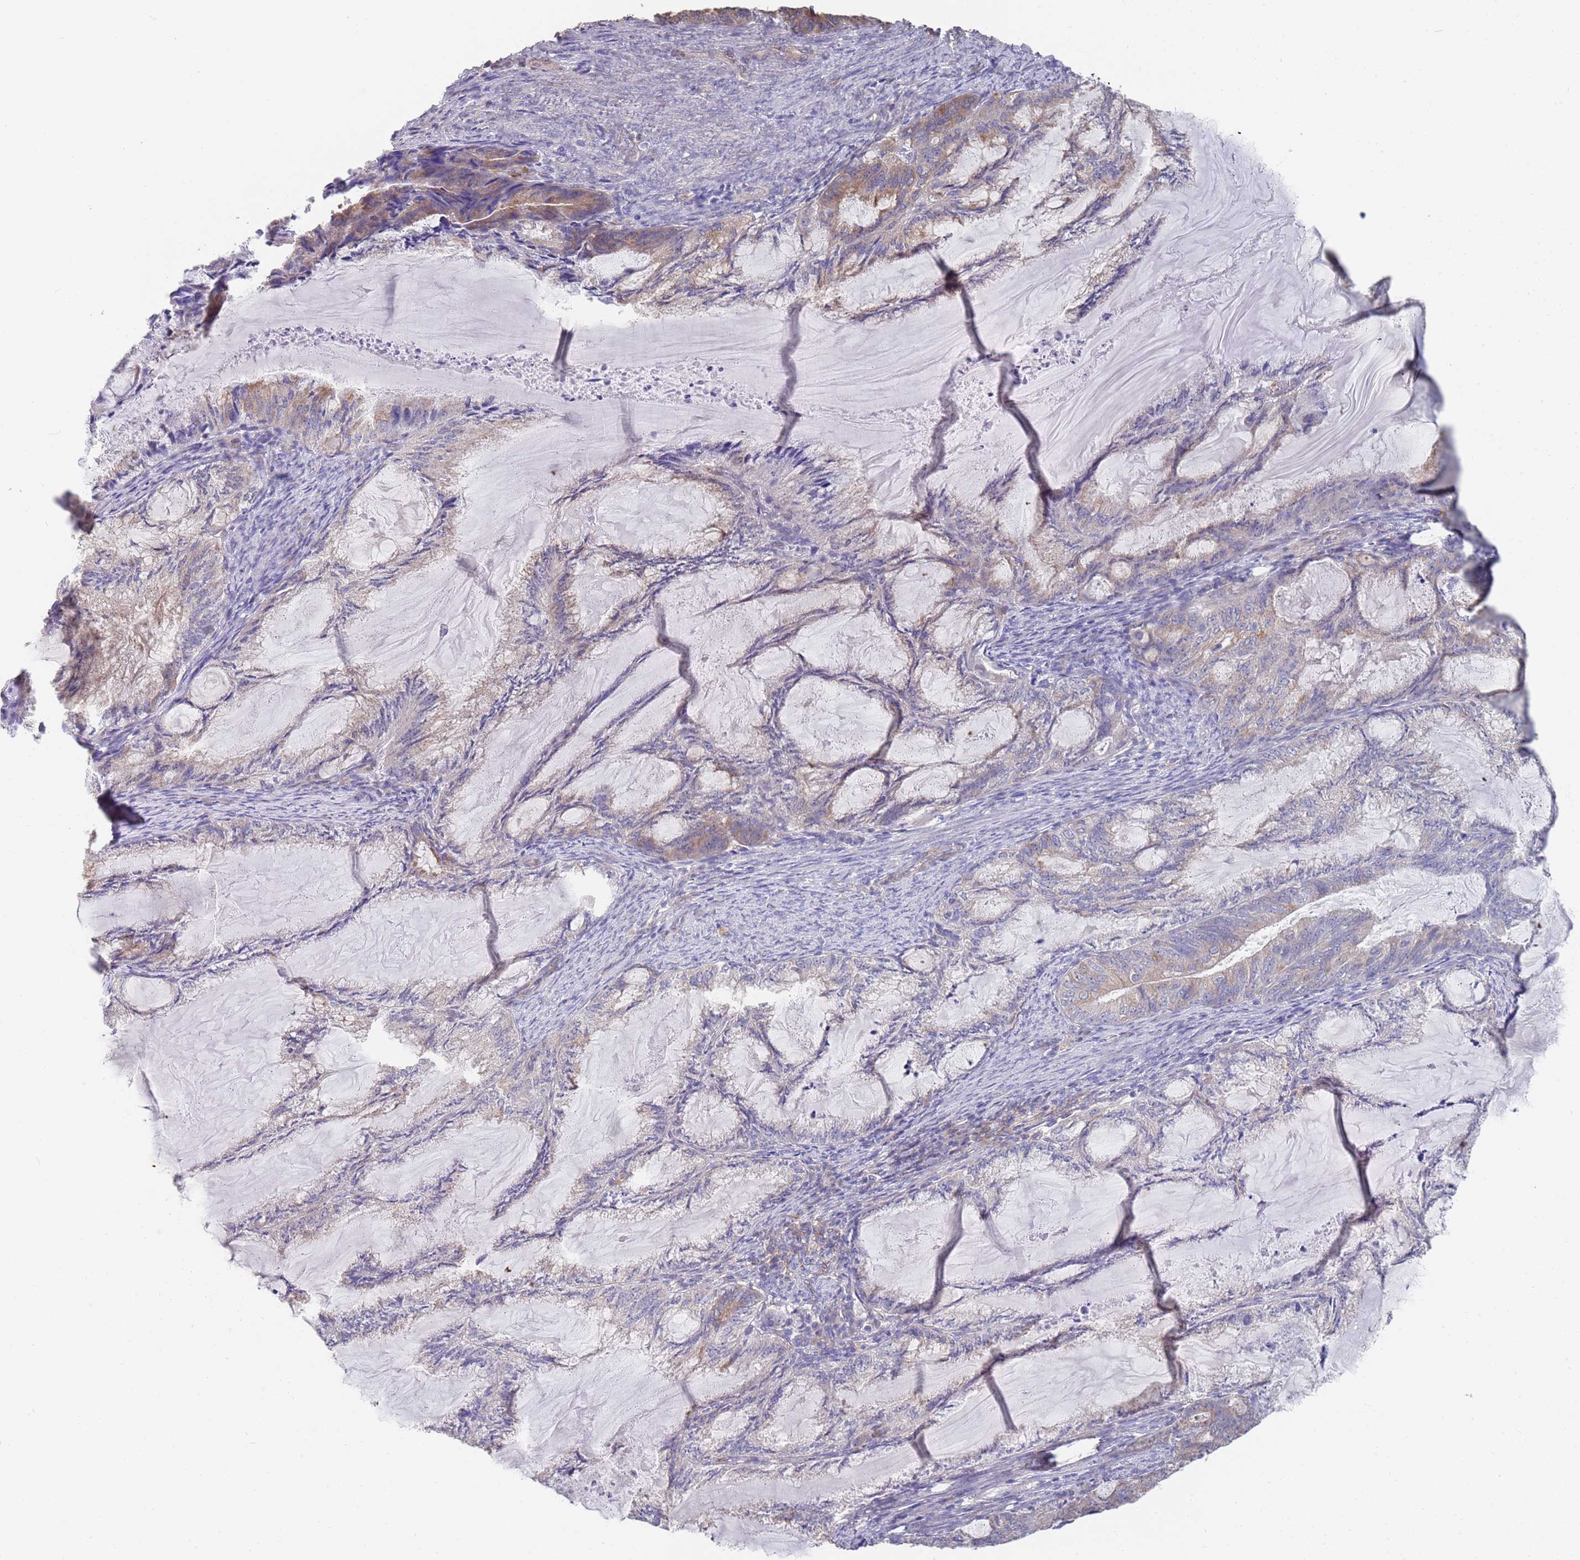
{"staining": {"intensity": "weak", "quantity": "25%-75%", "location": "cytoplasmic/membranous"}, "tissue": "endometrial cancer", "cell_type": "Tumor cells", "image_type": "cancer", "snomed": [{"axis": "morphology", "description": "Adenocarcinoma, NOS"}, {"axis": "topography", "description": "Endometrium"}], "caption": "Immunohistochemical staining of endometrial adenocarcinoma demonstrates low levels of weak cytoplasmic/membranous protein staining in about 25%-75% of tumor cells.", "gene": "ANK2", "patient": {"sex": "female", "age": 86}}